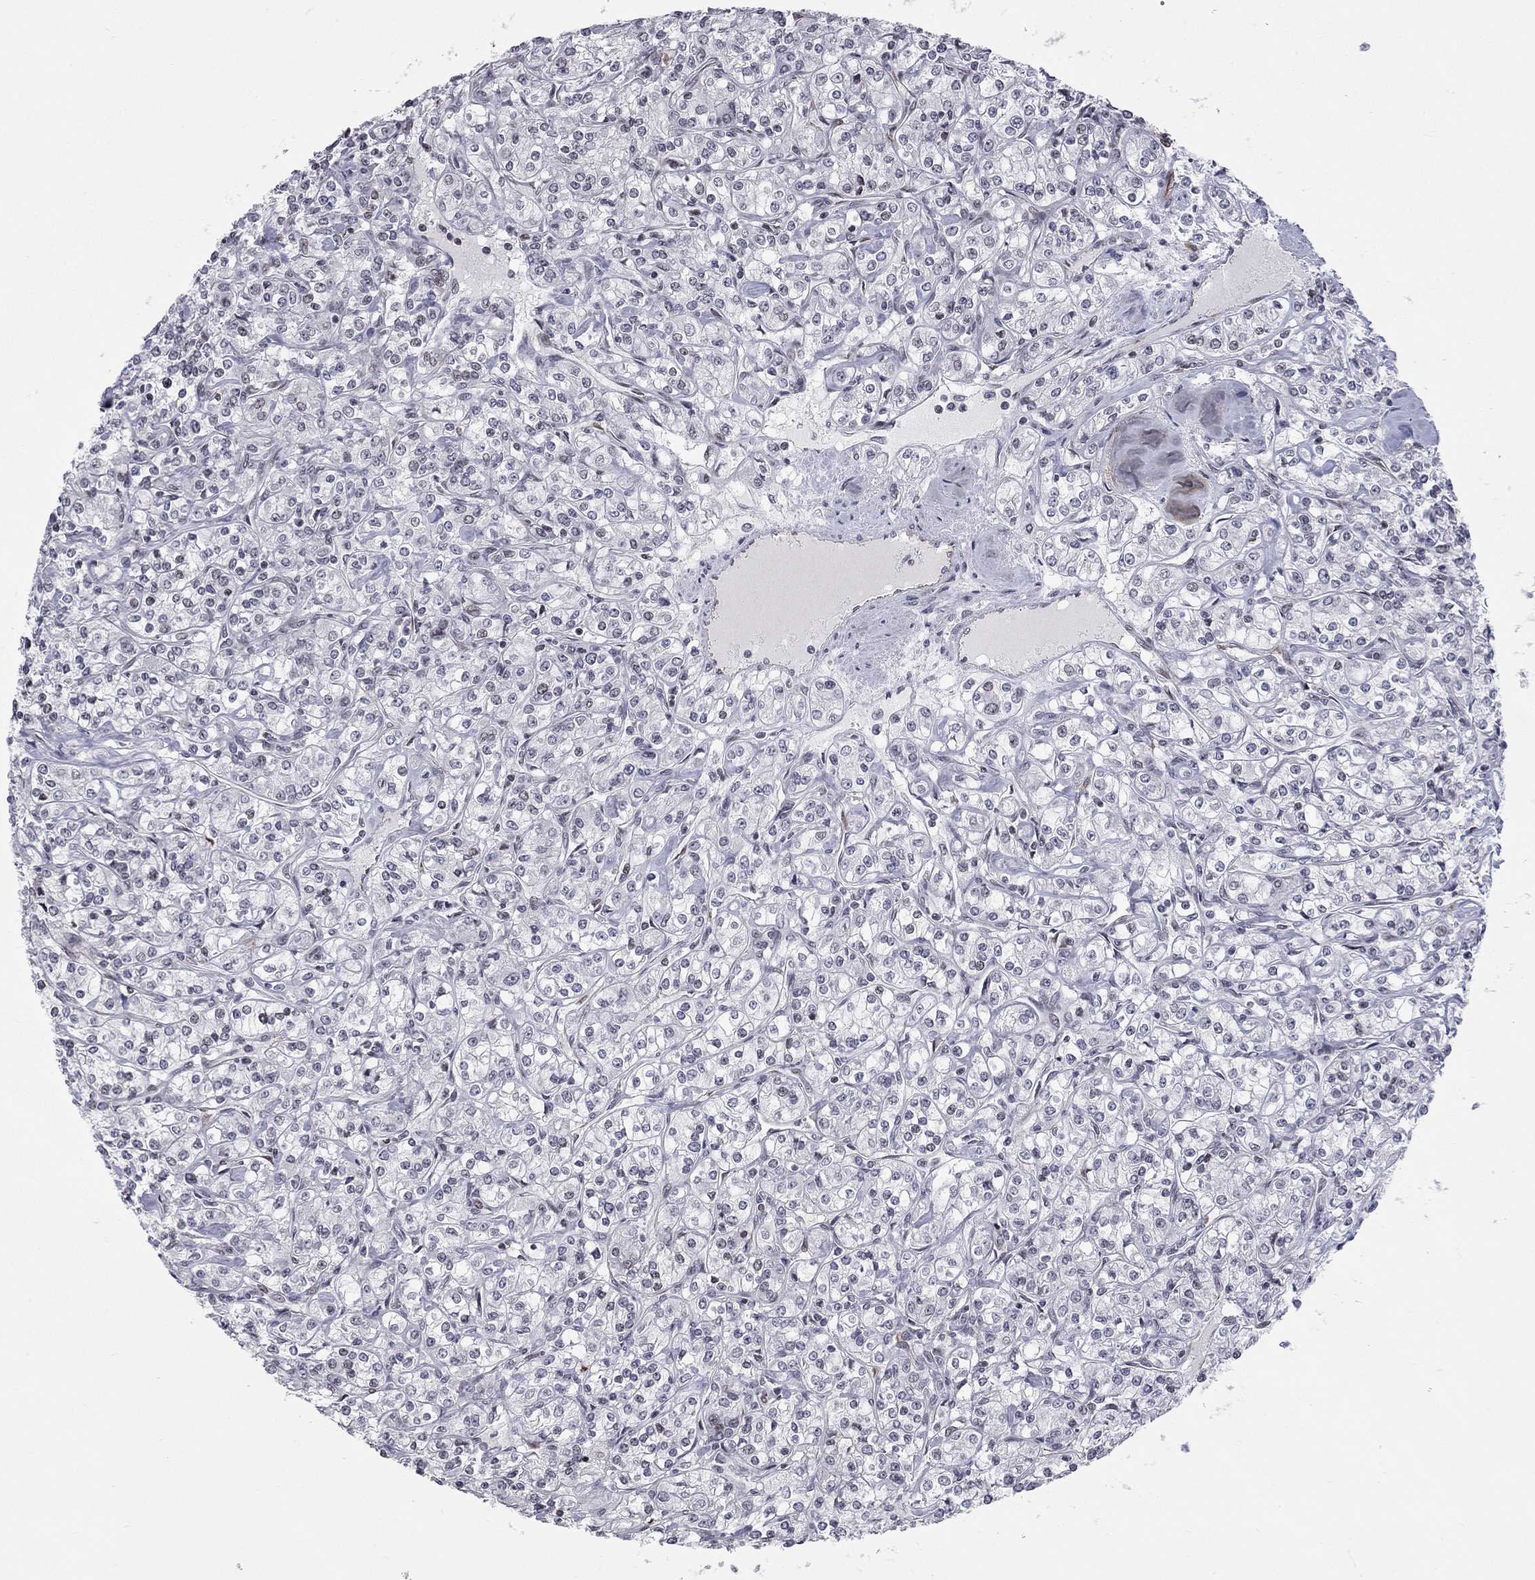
{"staining": {"intensity": "negative", "quantity": "none", "location": "none"}, "tissue": "renal cancer", "cell_type": "Tumor cells", "image_type": "cancer", "snomed": [{"axis": "morphology", "description": "Adenocarcinoma, NOS"}, {"axis": "topography", "description": "Kidney"}], "caption": "DAB immunohistochemical staining of renal adenocarcinoma reveals no significant staining in tumor cells. The staining is performed using DAB brown chromogen with nuclei counter-stained in using hematoxylin.", "gene": "MTNR1B", "patient": {"sex": "male", "age": 77}}